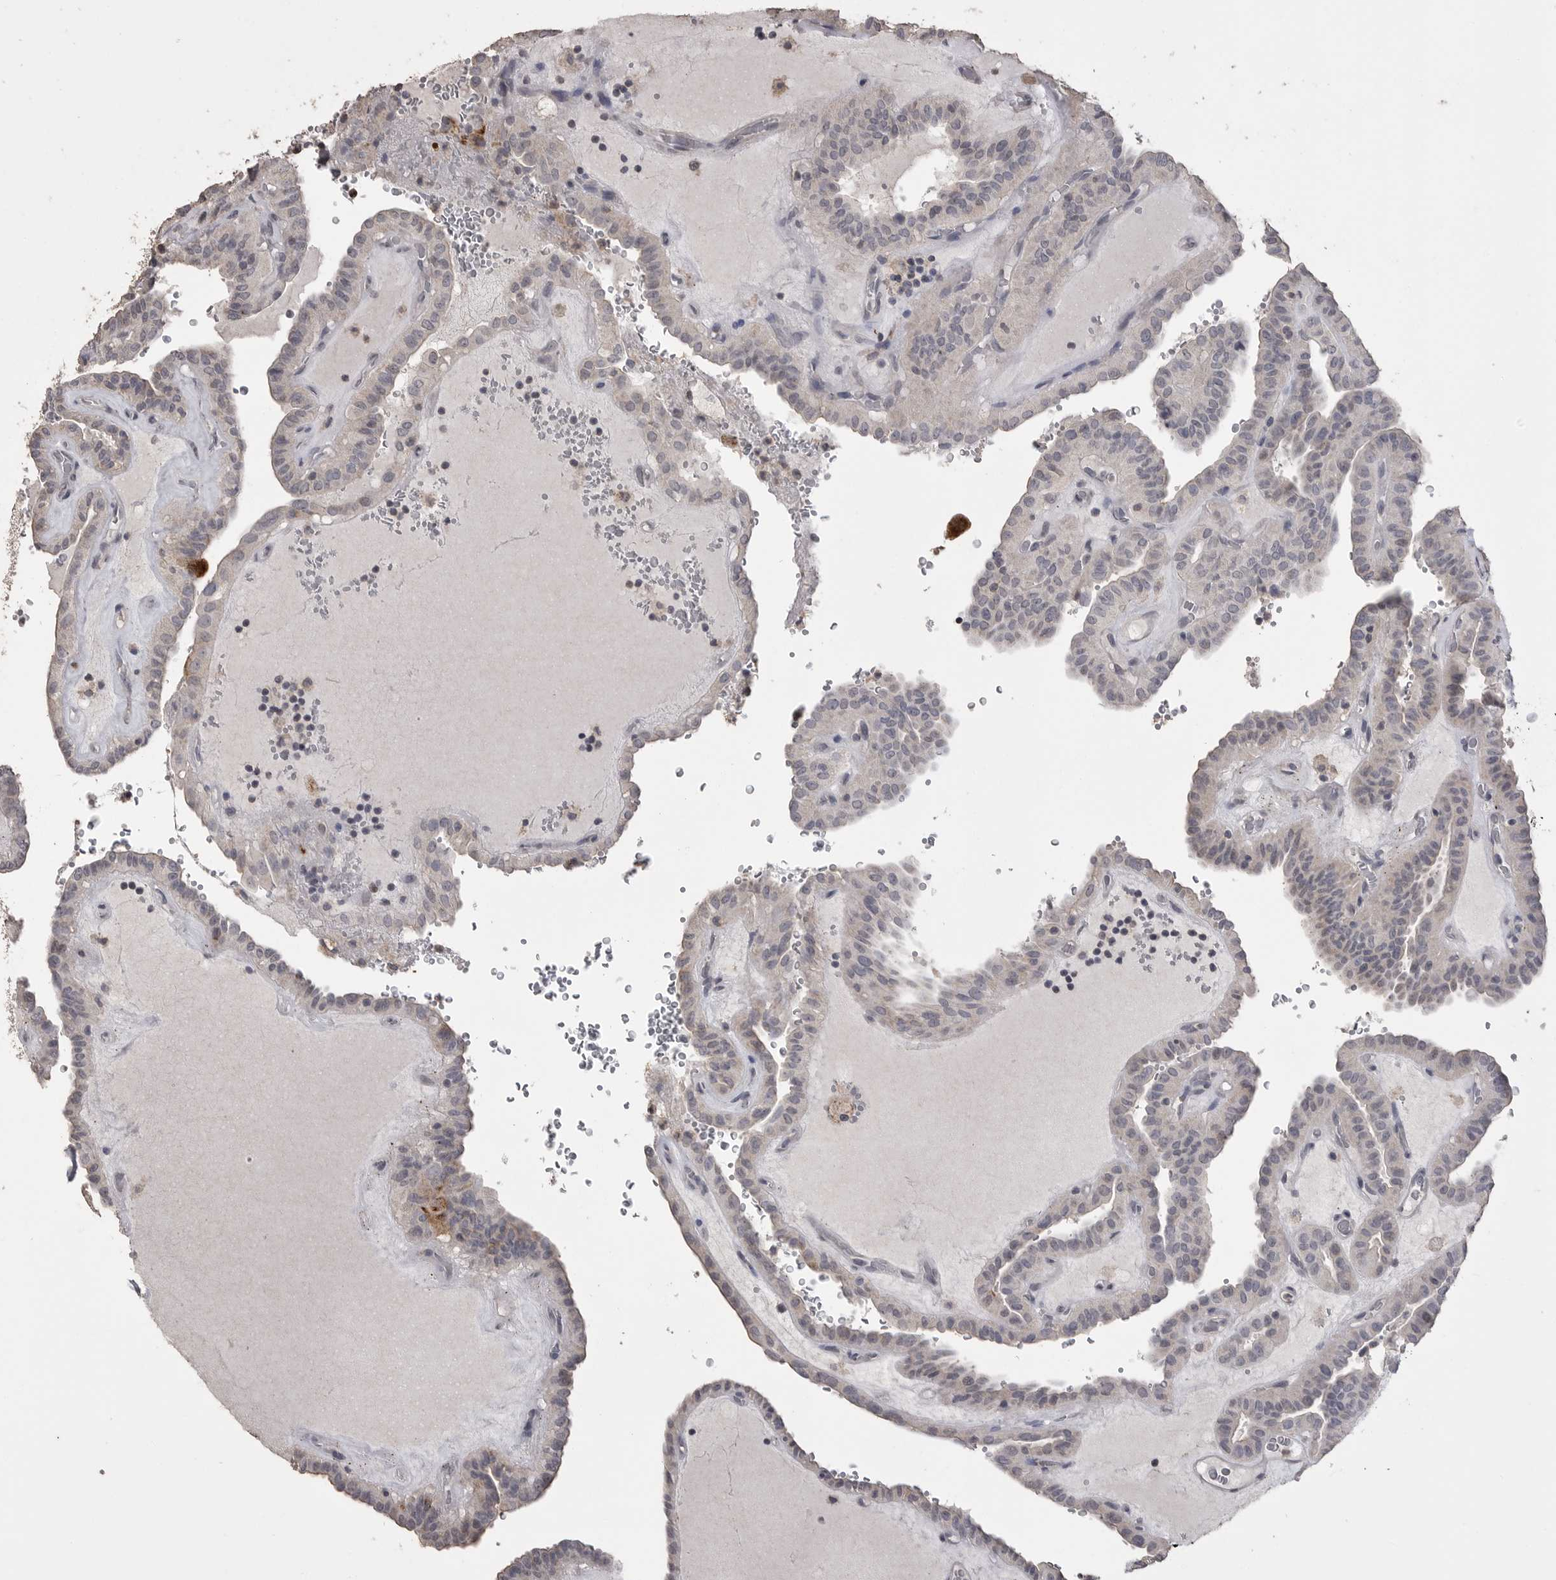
{"staining": {"intensity": "negative", "quantity": "none", "location": "none"}, "tissue": "thyroid cancer", "cell_type": "Tumor cells", "image_type": "cancer", "snomed": [{"axis": "morphology", "description": "Papillary adenocarcinoma, NOS"}, {"axis": "topography", "description": "Thyroid gland"}], "caption": "Immunohistochemistry histopathology image of human thyroid papillary adenocarcinoma stained for a protein (brown), which shows no expression in tumor cells. Brightfield microscopy of IHC stained with DAB (3,3'-diaminobenzidine) (brown) and hematoxylin (blue), captured at high magnification.", "gene": "MMP7", "patient": {"sex": "male", "age": 77}}